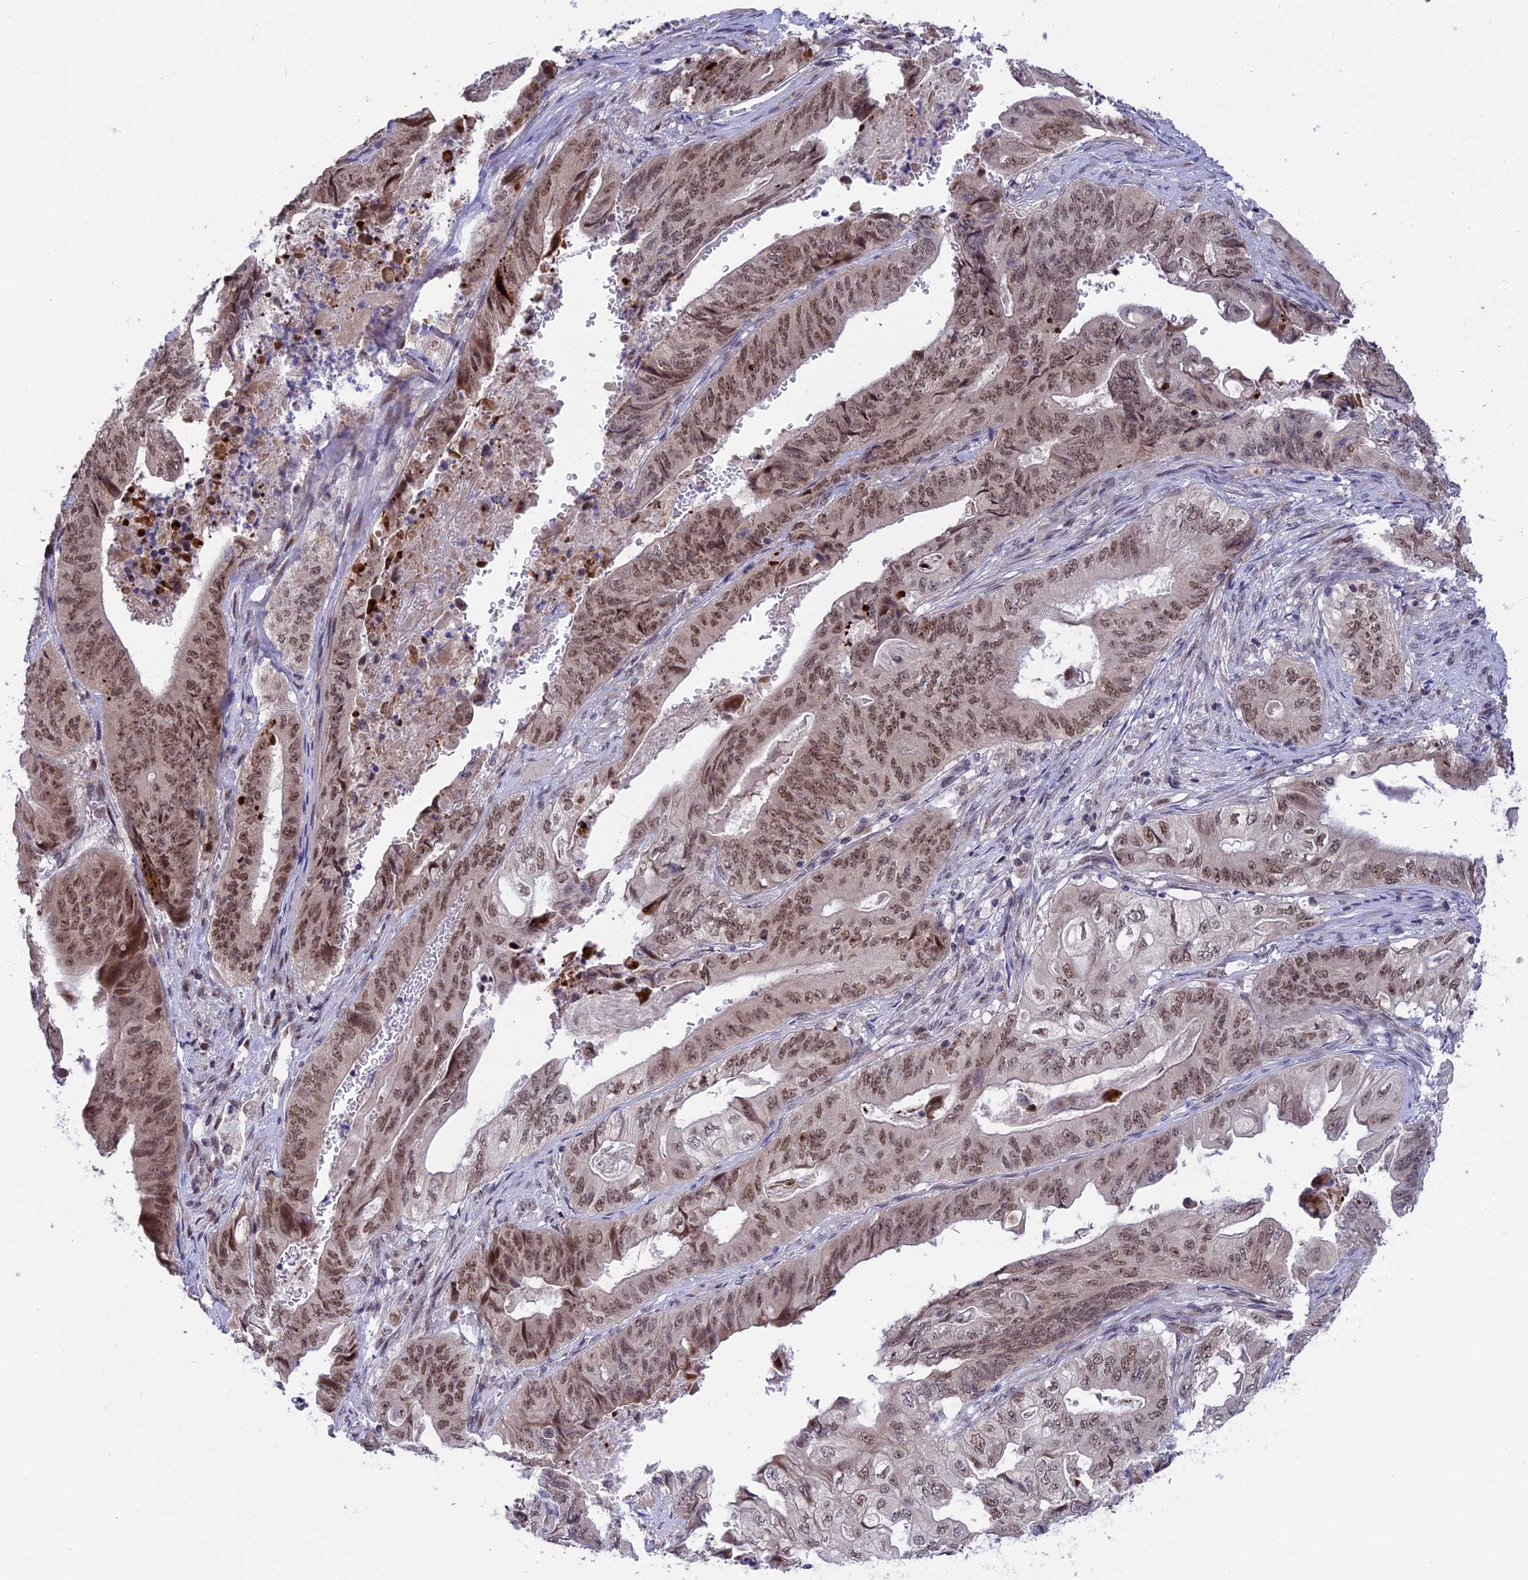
{"staining": {"intensity": "moderate", "quantity": ">75%", "location": "nuclear"}, "tissue": "stomach cancer", "cell_type": "Tumor cells", "image_type": "cancer", "snomed": [{"axis": "morphology", "description": "Adenocarcinoma, NOS"}, {"axis": "topography", "description": "Stomach"}], "caption": "Protein expression analysis of stomach adenocarcinoma demonstrates moderate nuclear expression in about >75% of tumor cells.", "gene": "POLR2C", "patient": {"sex": "female", "age": 73}}